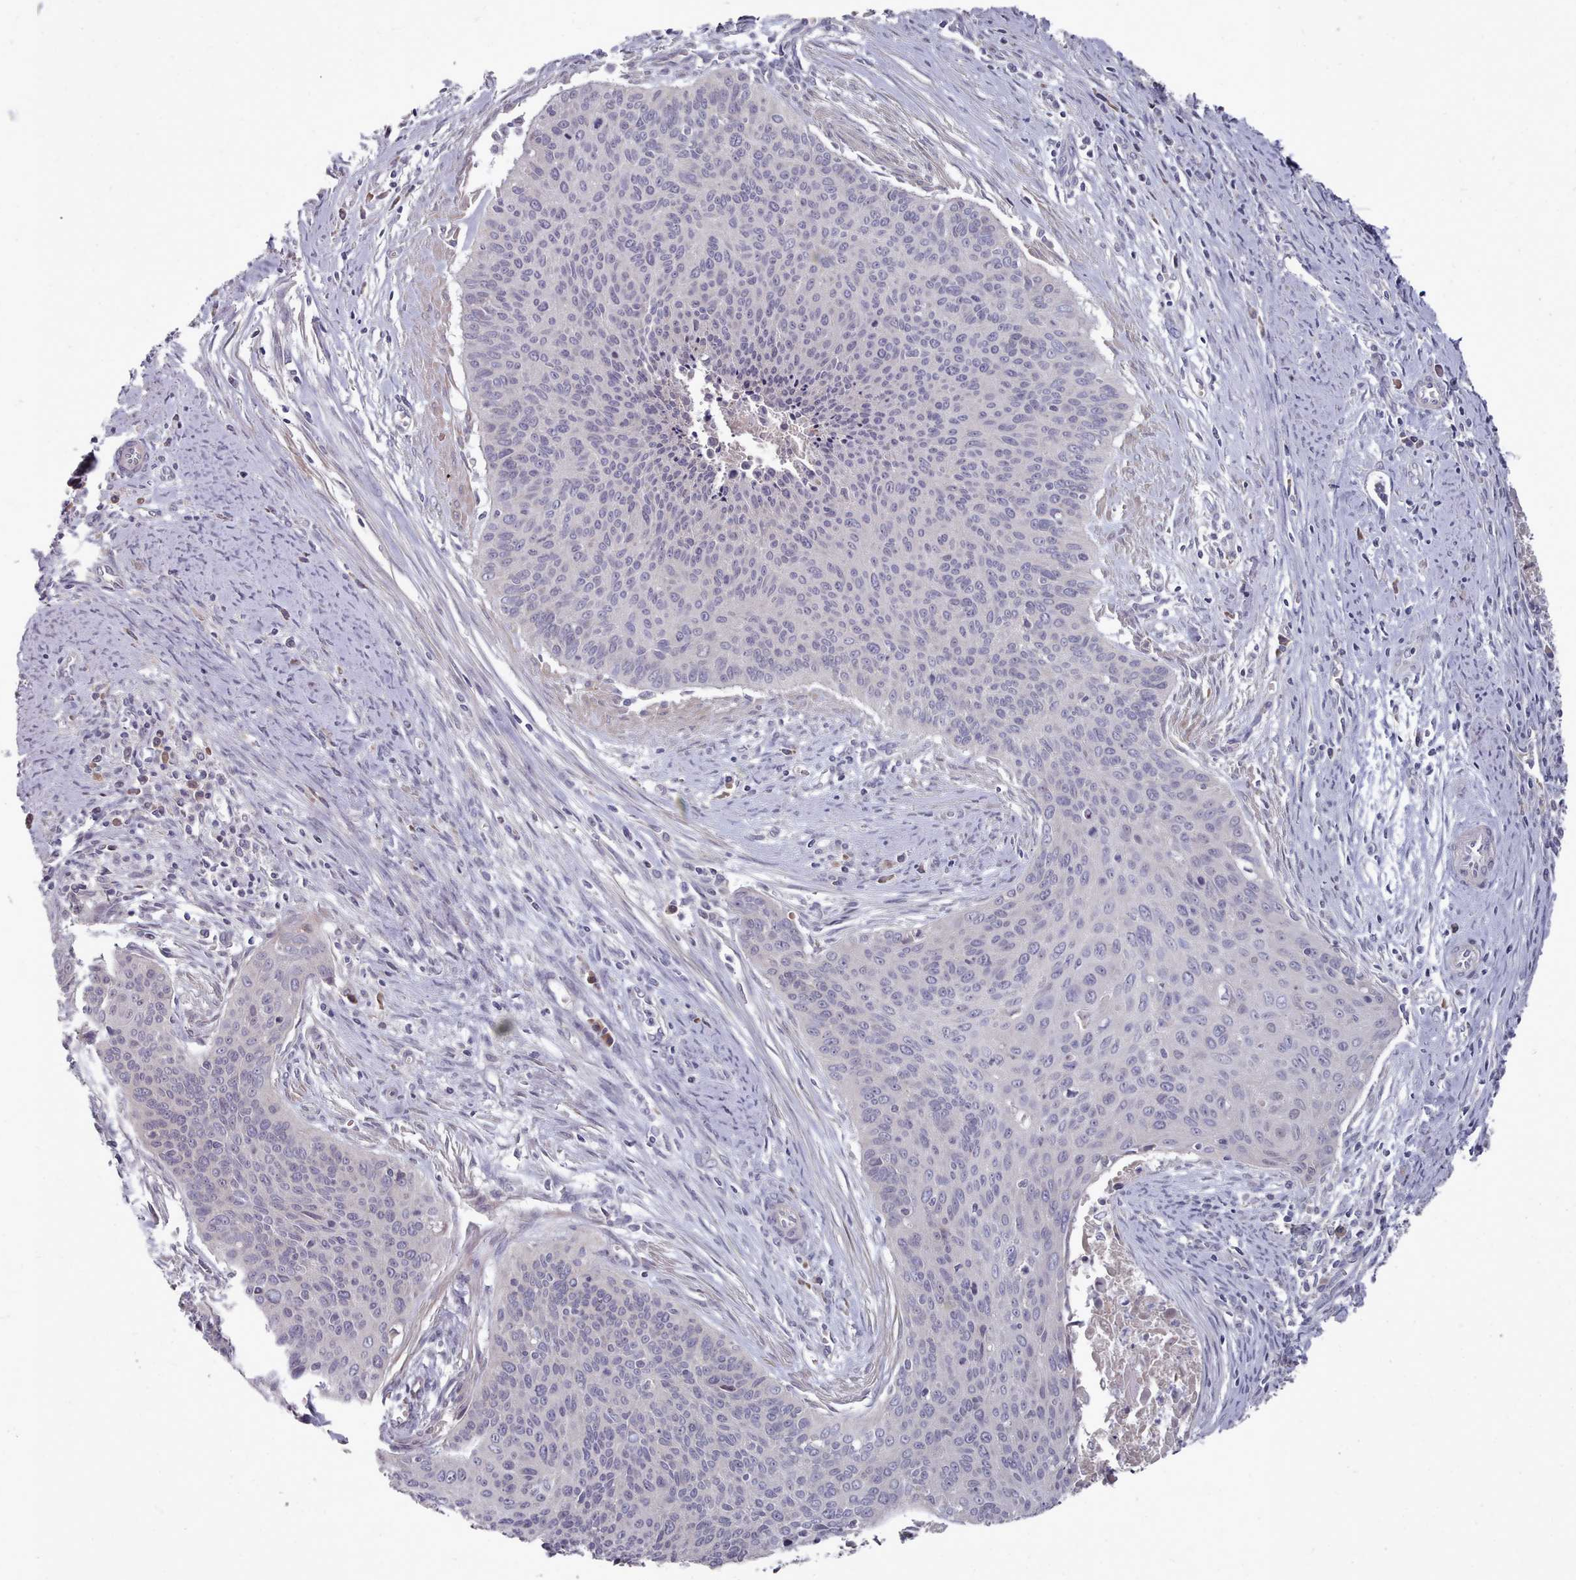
{"staining": {"intensity": "negative", "quantity": "none", "location": "none"}, "tissue": "cervical cancer", "cell_type": "Tumor cells", "image_type": "cancer", "snomed": [{"axis": "morphology", "description": "Squamous cell carcinoma, NOS"}, {"axis": "topography", "description": "Cervix"}], "caption": "This photomicrograph is of cervical cancer stained with immunohistochemistry to label a protein in brown with the nuclei are counter-stained blue. There is no positivity in tumor cells. Brightfield microscopy of immunohistochemistry (IHC) stained with DAB (brown) and hematoxylin (blue), captured at high magnification.", "gene": "ACKR3", "patient": {"sex": "female", "age": 55}}